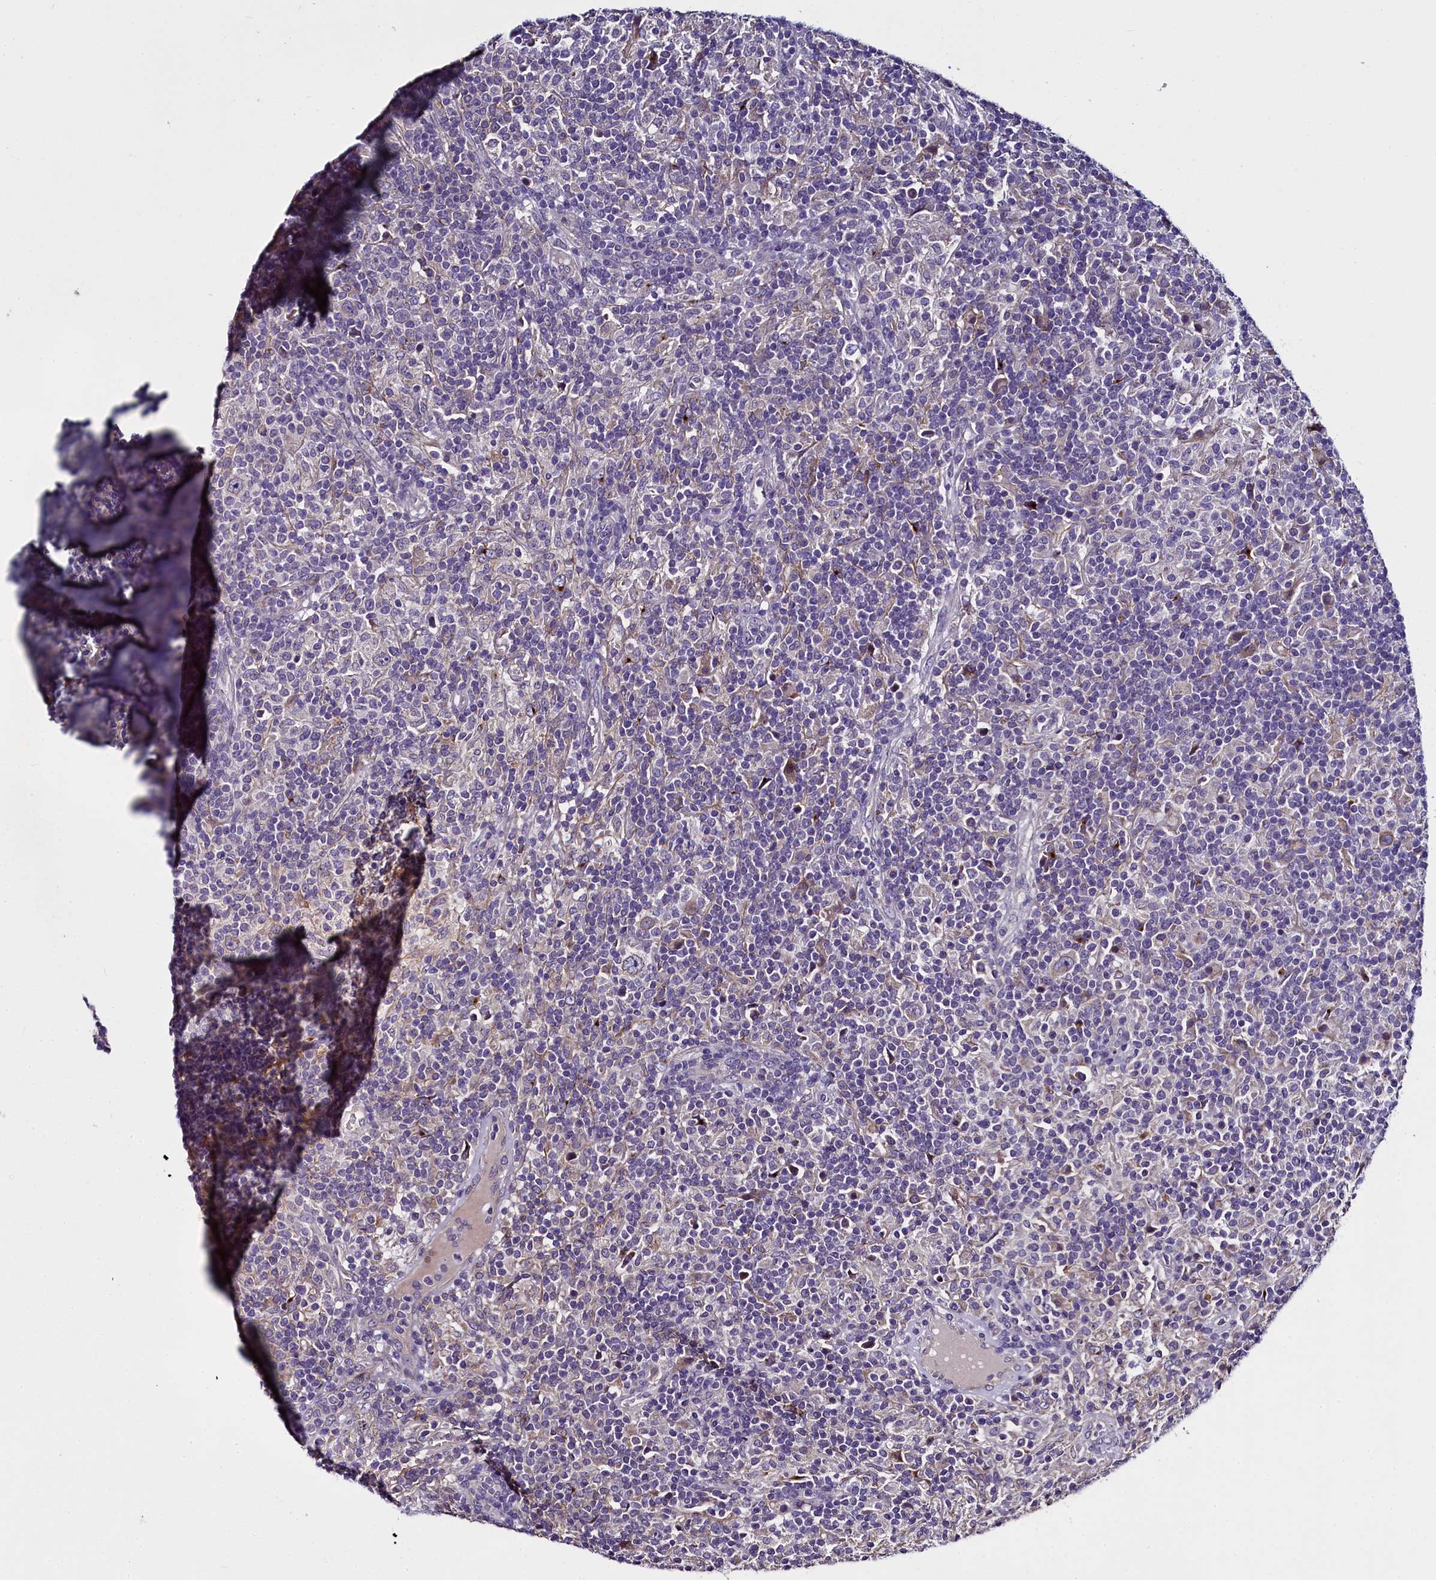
{"staining": {"intensity": "negative", "quantity": "none", "location": "none"}, "tissue": "lymphoma", "cell_type": "Tumor cells", "image_type": "cancer", "snomed": [{"axis": "morphology", "description": "Hodgkin's disease, NOS"}, {"axis": "topography", "description": "Lymph node"}], "caption": "This is an immunohistochemistry photomicrograph of Hodgkin's disease. There is no positivity in tumor cells.", "gene": "MRC2", "patient": {"sex": "male", "age": 70}}